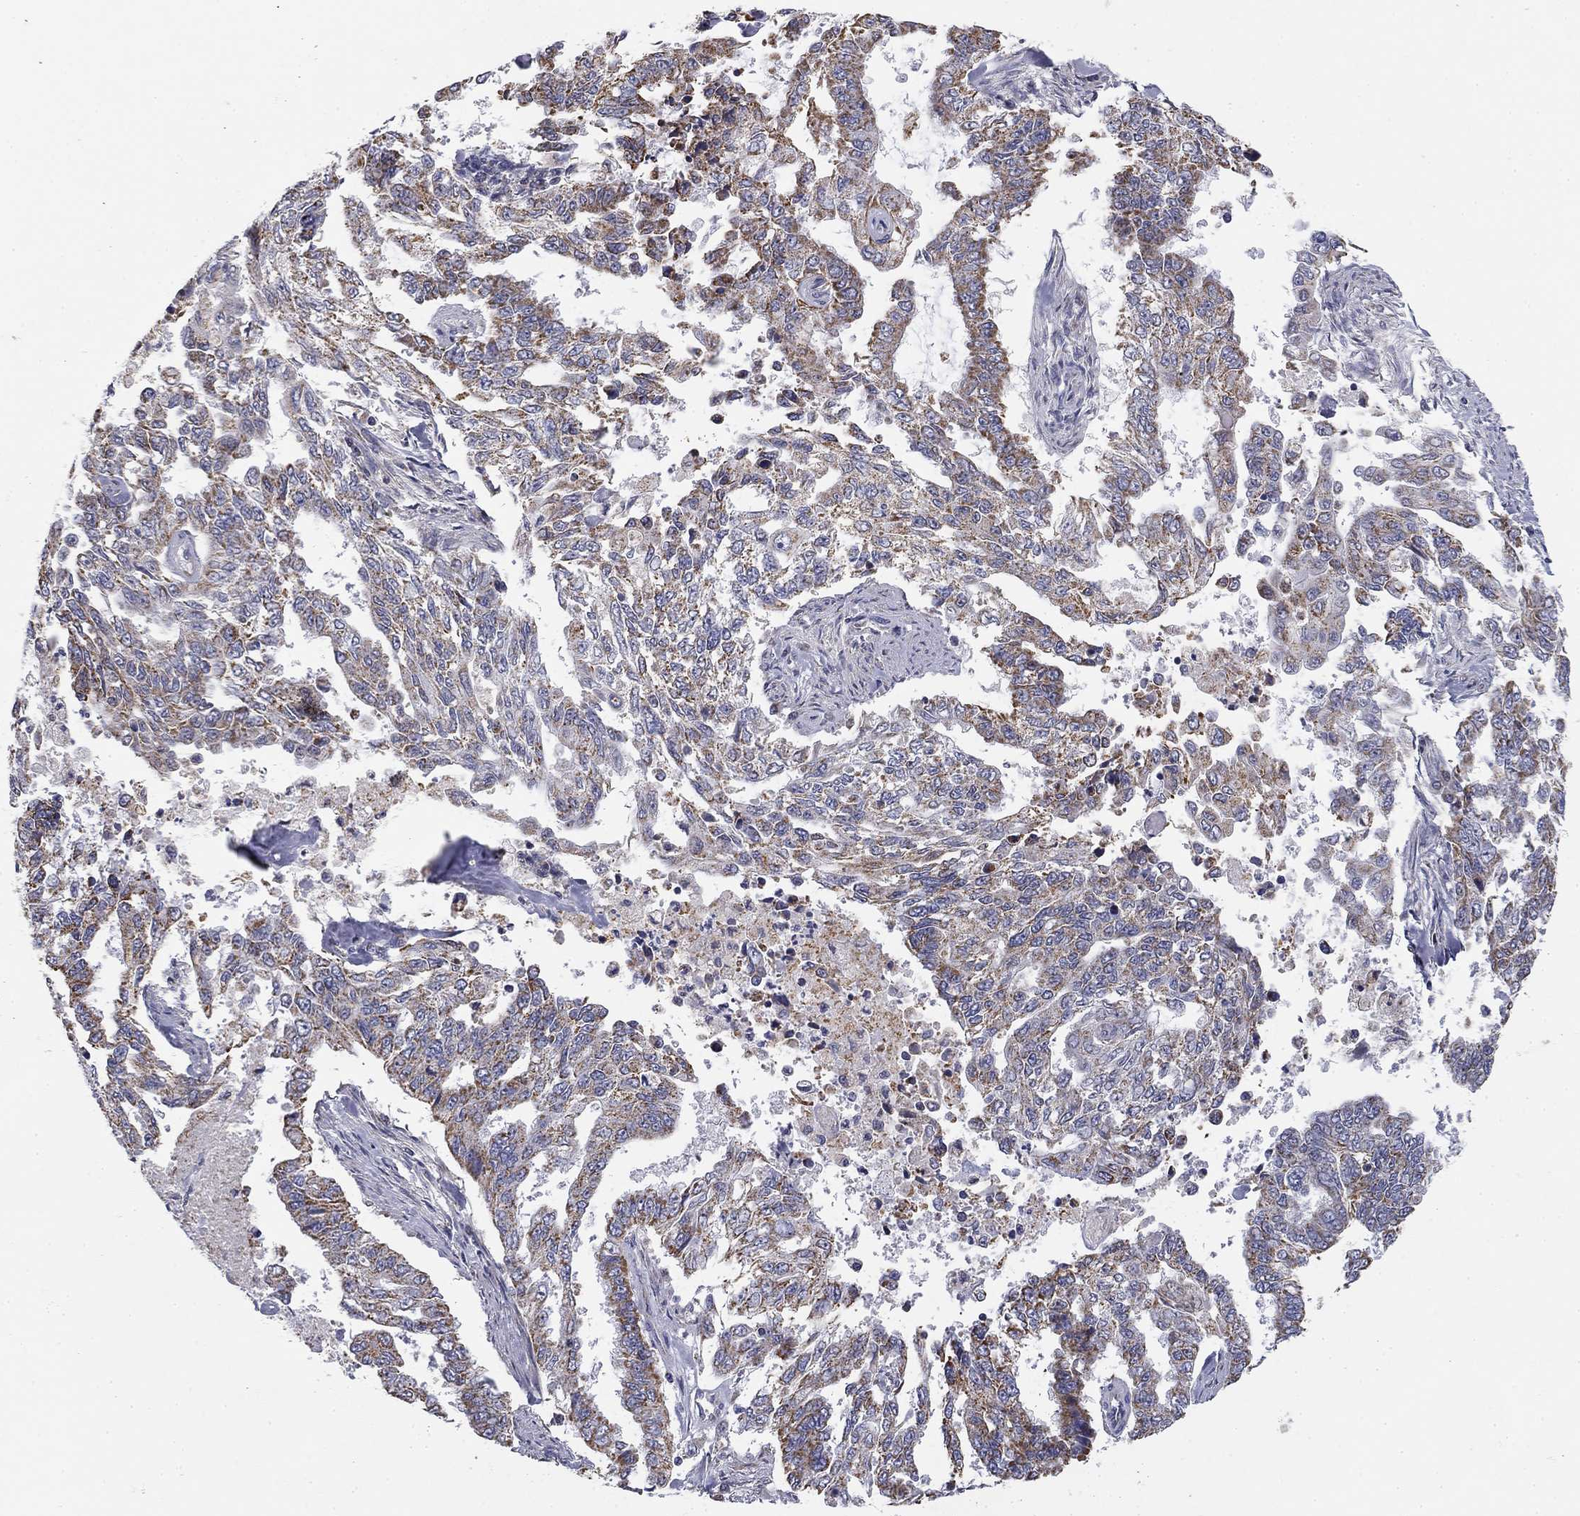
{"staining": {"intensity": "moderate", "quantity": "25%-75%", "location": "cytoplasmic/membranous"}, "tissue": "endometrial cancer", "cell_type": "Tumor cells", "image_type": "cancer", "snomed": [{"axis": "morphology", "description": "Adenocarcinoma, NOS"}, {"axis": "topography", "description": "Uterus"}], "caption": "IHC histopathology image of human endometrial cancer stained for a protein (brown), which reveals medium levels of moderate cytoplasmic/membranous expression in about 25%-75% of tumor cells.", "gene": "SLC2A9", "patient": {"sex": "female", "age": 59}}